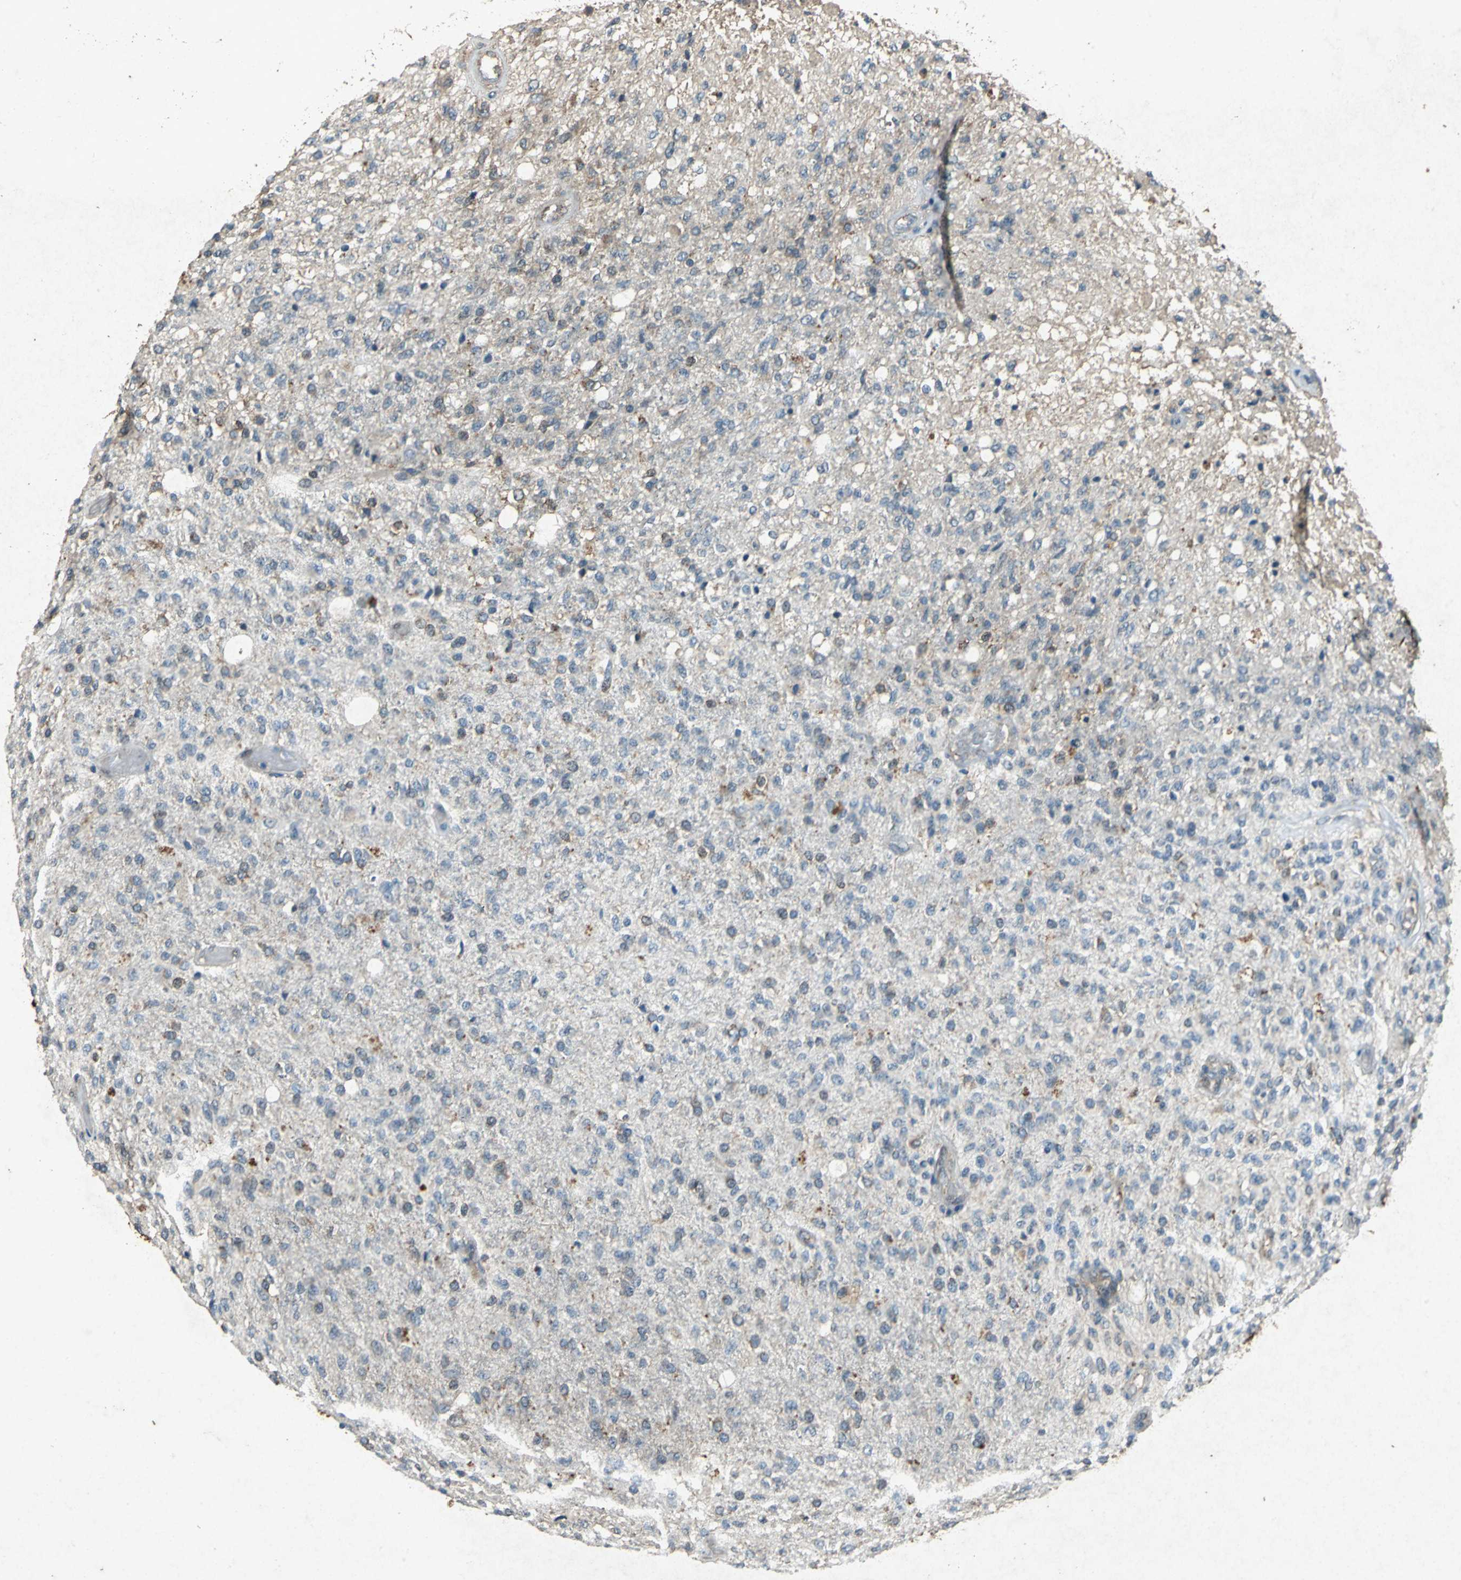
{"staining": {"intensity": "weak", "quantity": "25%-75%", "location": "cytoplasmic/membranous"}, "tissue": "glioma", "cell_type": "Tumor cells", "image_type": "cancer", "snomed": [{"axis": "morphology", "description": "Normal tissue, NOS"}, {"axis": "morphology", "description": "Glioma, malignant, High grade"}, {"axis": "topography", "description": "Cerebral cortex"}], "caption": "Tumor cells reveal weak cytoplasmic/membranous positivity in about 25%-75% of cells in glioma. (DAB (3,3'-diaminobenzidine) = brown stain, brightfield microscopy at high magnification).", "gene": "HSP90AB1", "patient": {"sex": "male", "age": 77}}